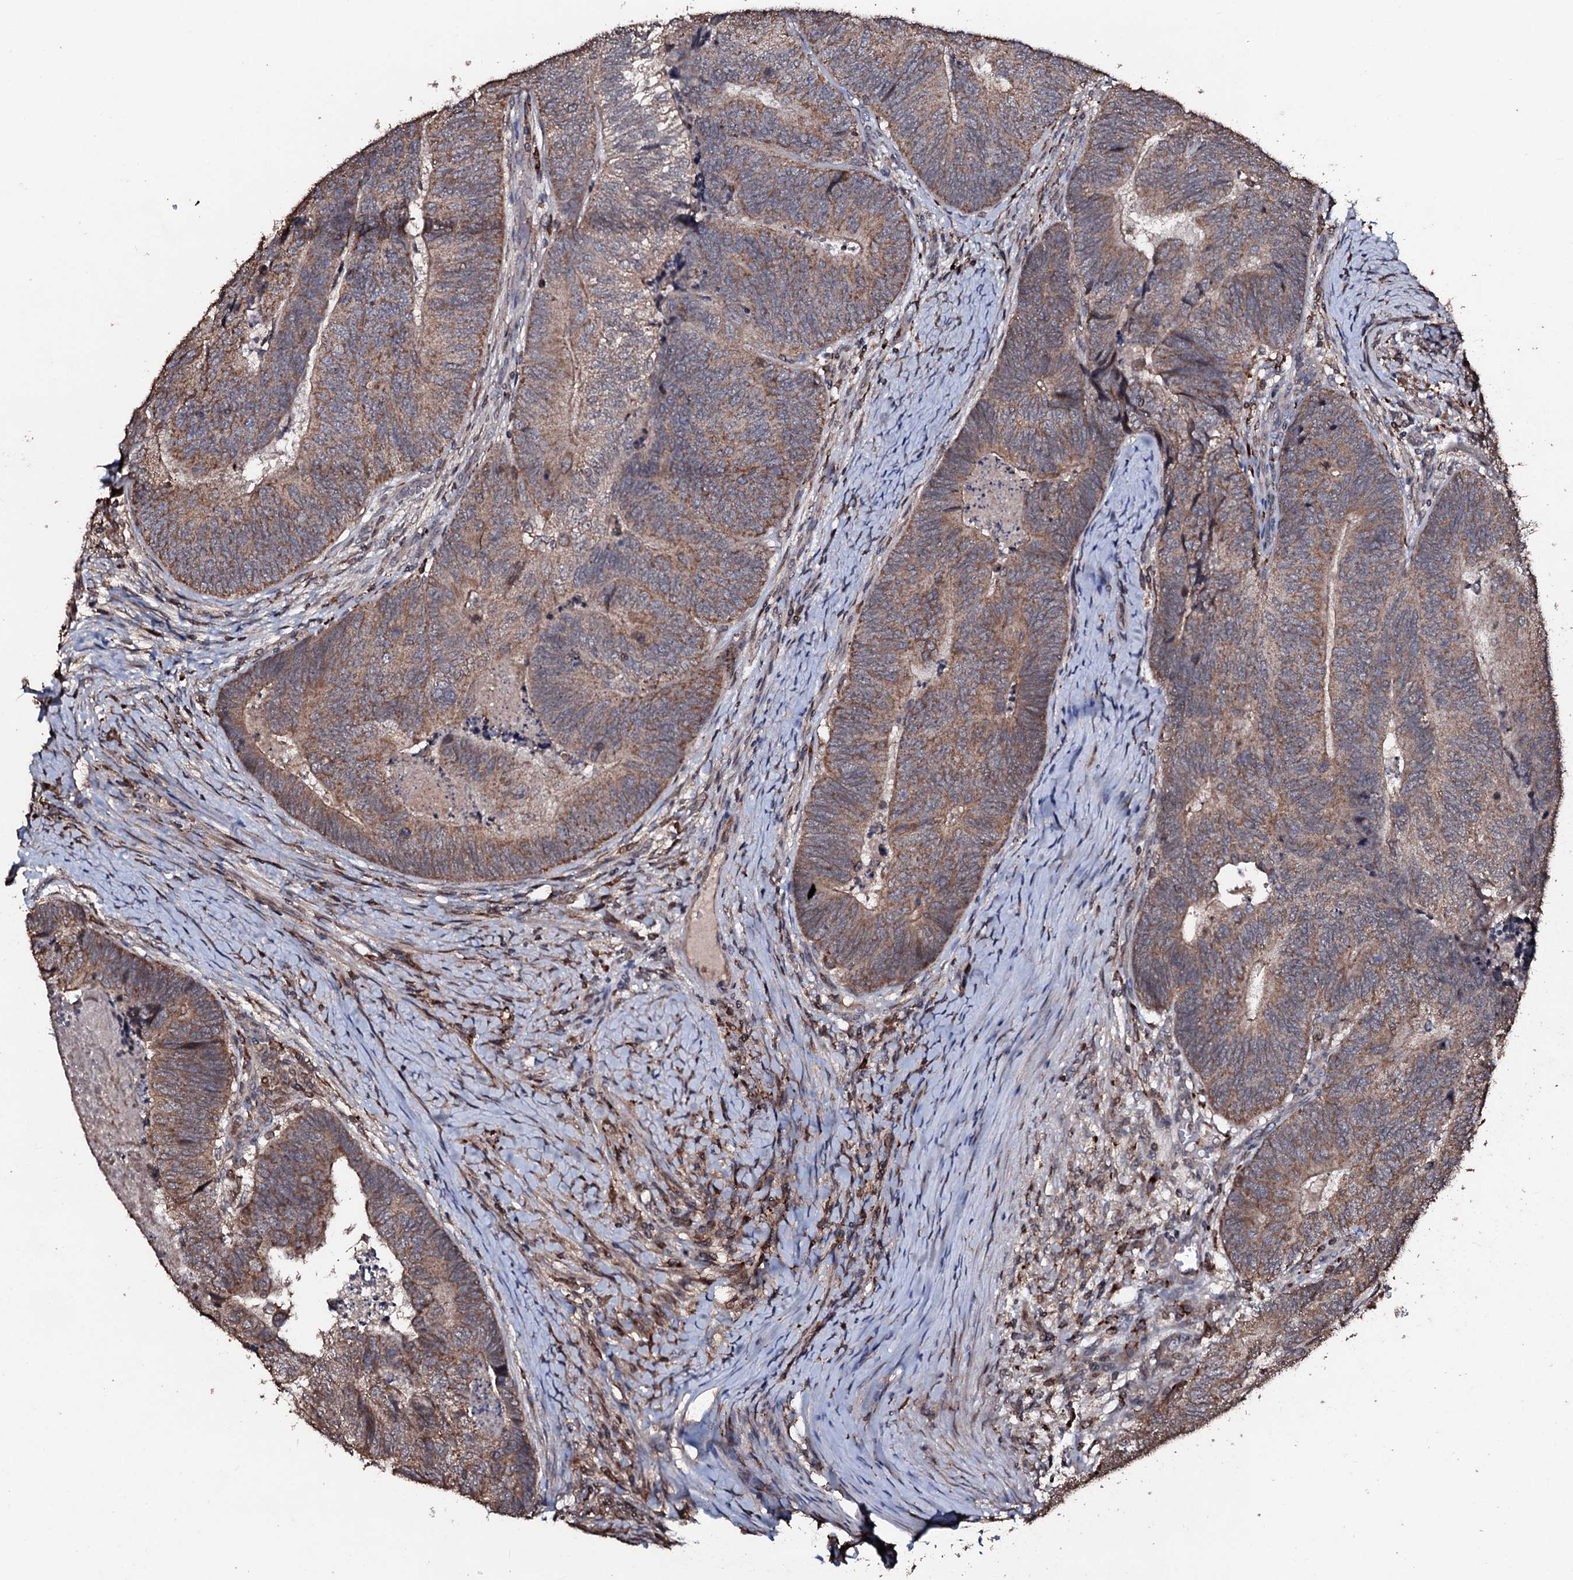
{"staining": {"intensity": "moderate", "quantity": ">75%", "location": "cytoplasmic/membranous"}, "tissue": "colorectal cancer", "cell_type": "Tumor cells", "image_type": "cancer", "snomed": [{"axis": "morphology", "description": "Adenocarcinoma, NOS"}, {"axis": "topography", "description": "Colon"}], "caption": "Colorectal adenocarcinoma tissue shows moderate cytoplasmic/membranous positivity in about >75% of tumor cells (DAB (3,3'-diaminobenzidine) = brown stain, brightfield microscopy at high magnification).", "gene": "SDHAF2", "patient": {"sex": "female", "age": 67}}